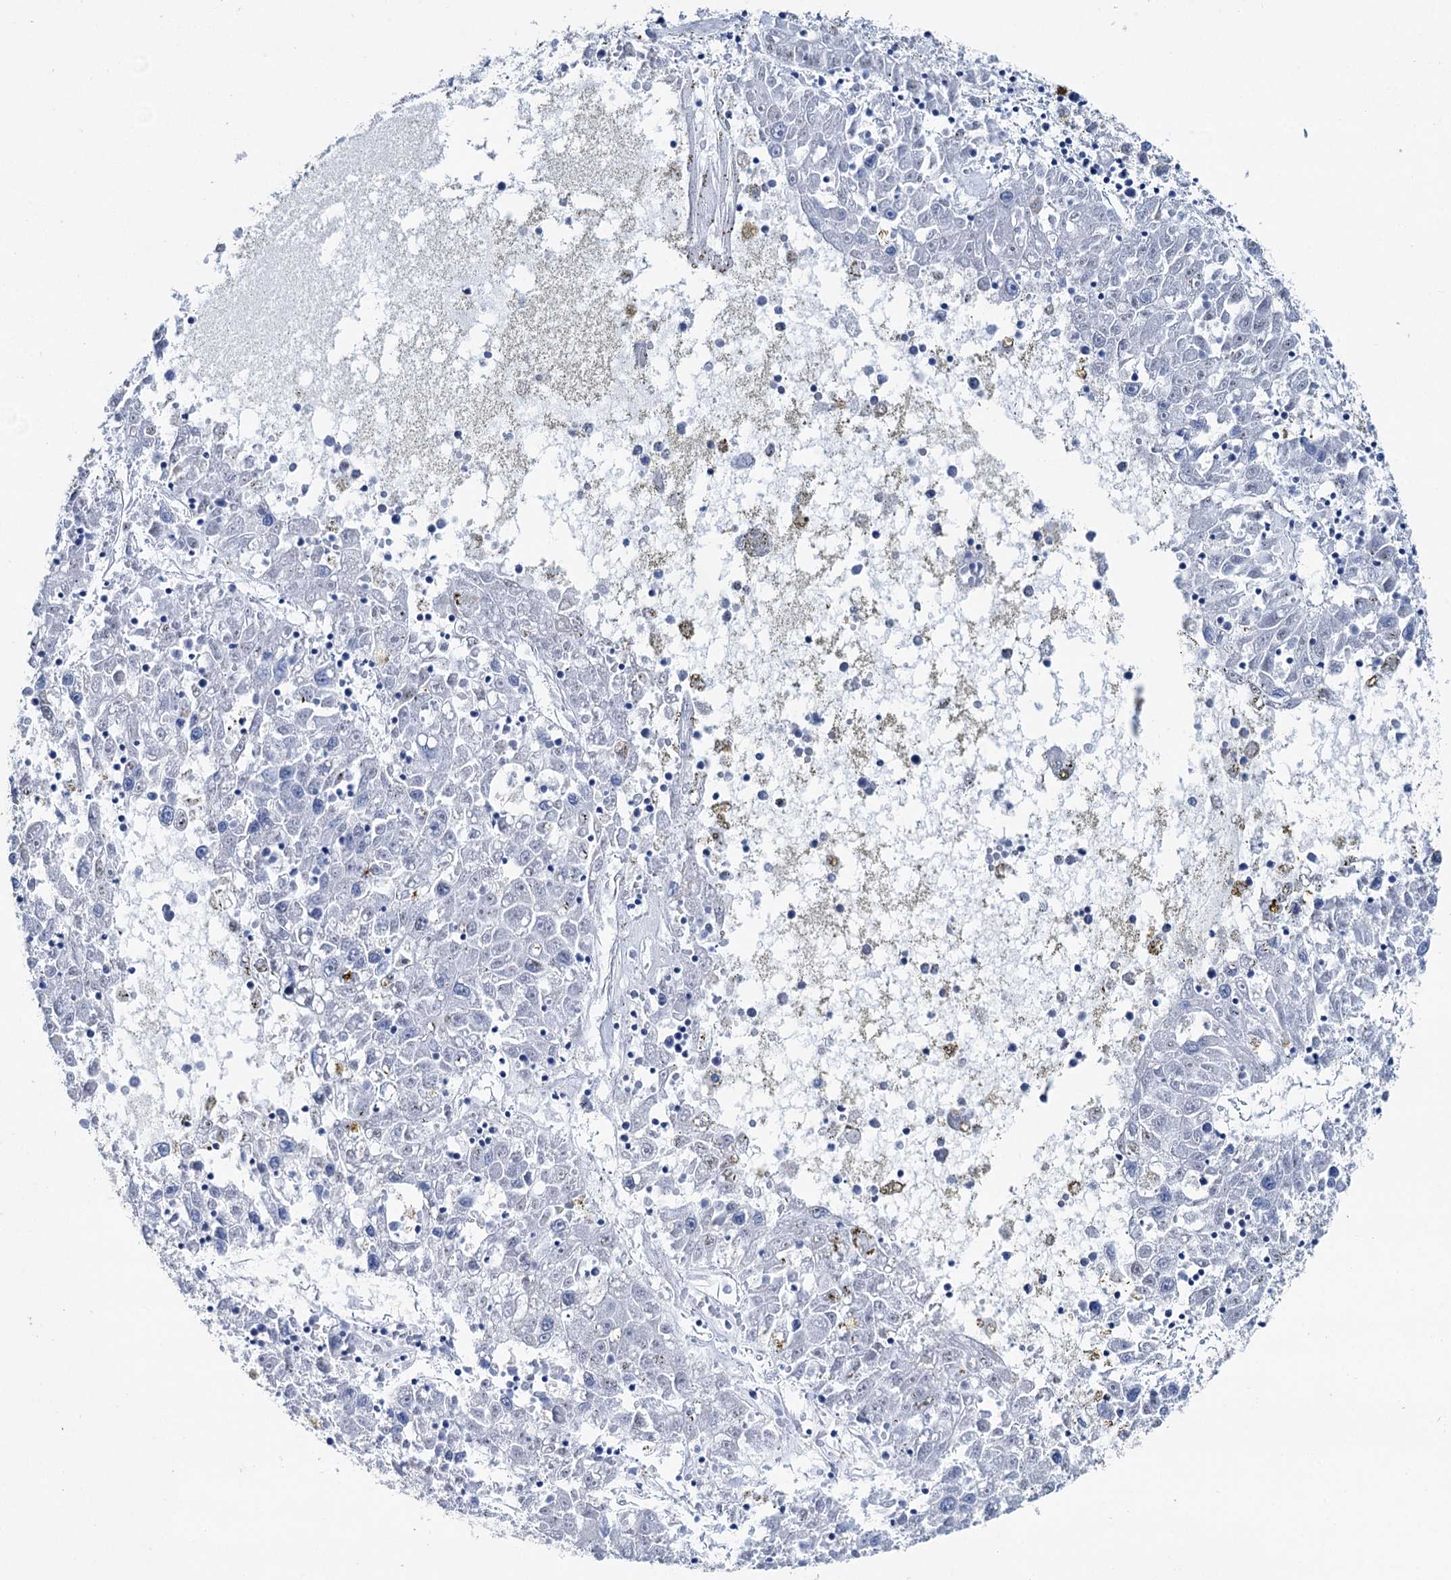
{"staining": {"intensity": "negative", "quantity": "none", "location": "none"}, "tissue": "liver cancer", "cell_type": "Tumor cells", "image_type": "cancer", "snomed": [{"axis": "morphology", "description": "Carcinoma, Hepatocellular, NOS"}, {"axis": "topography", "description": "Liver"}], "caption": "Tumor cells are negative for protein expression in human liver cancer.", "gene": "BRINP1", "patient": {"sex": "male", "age": 49}}